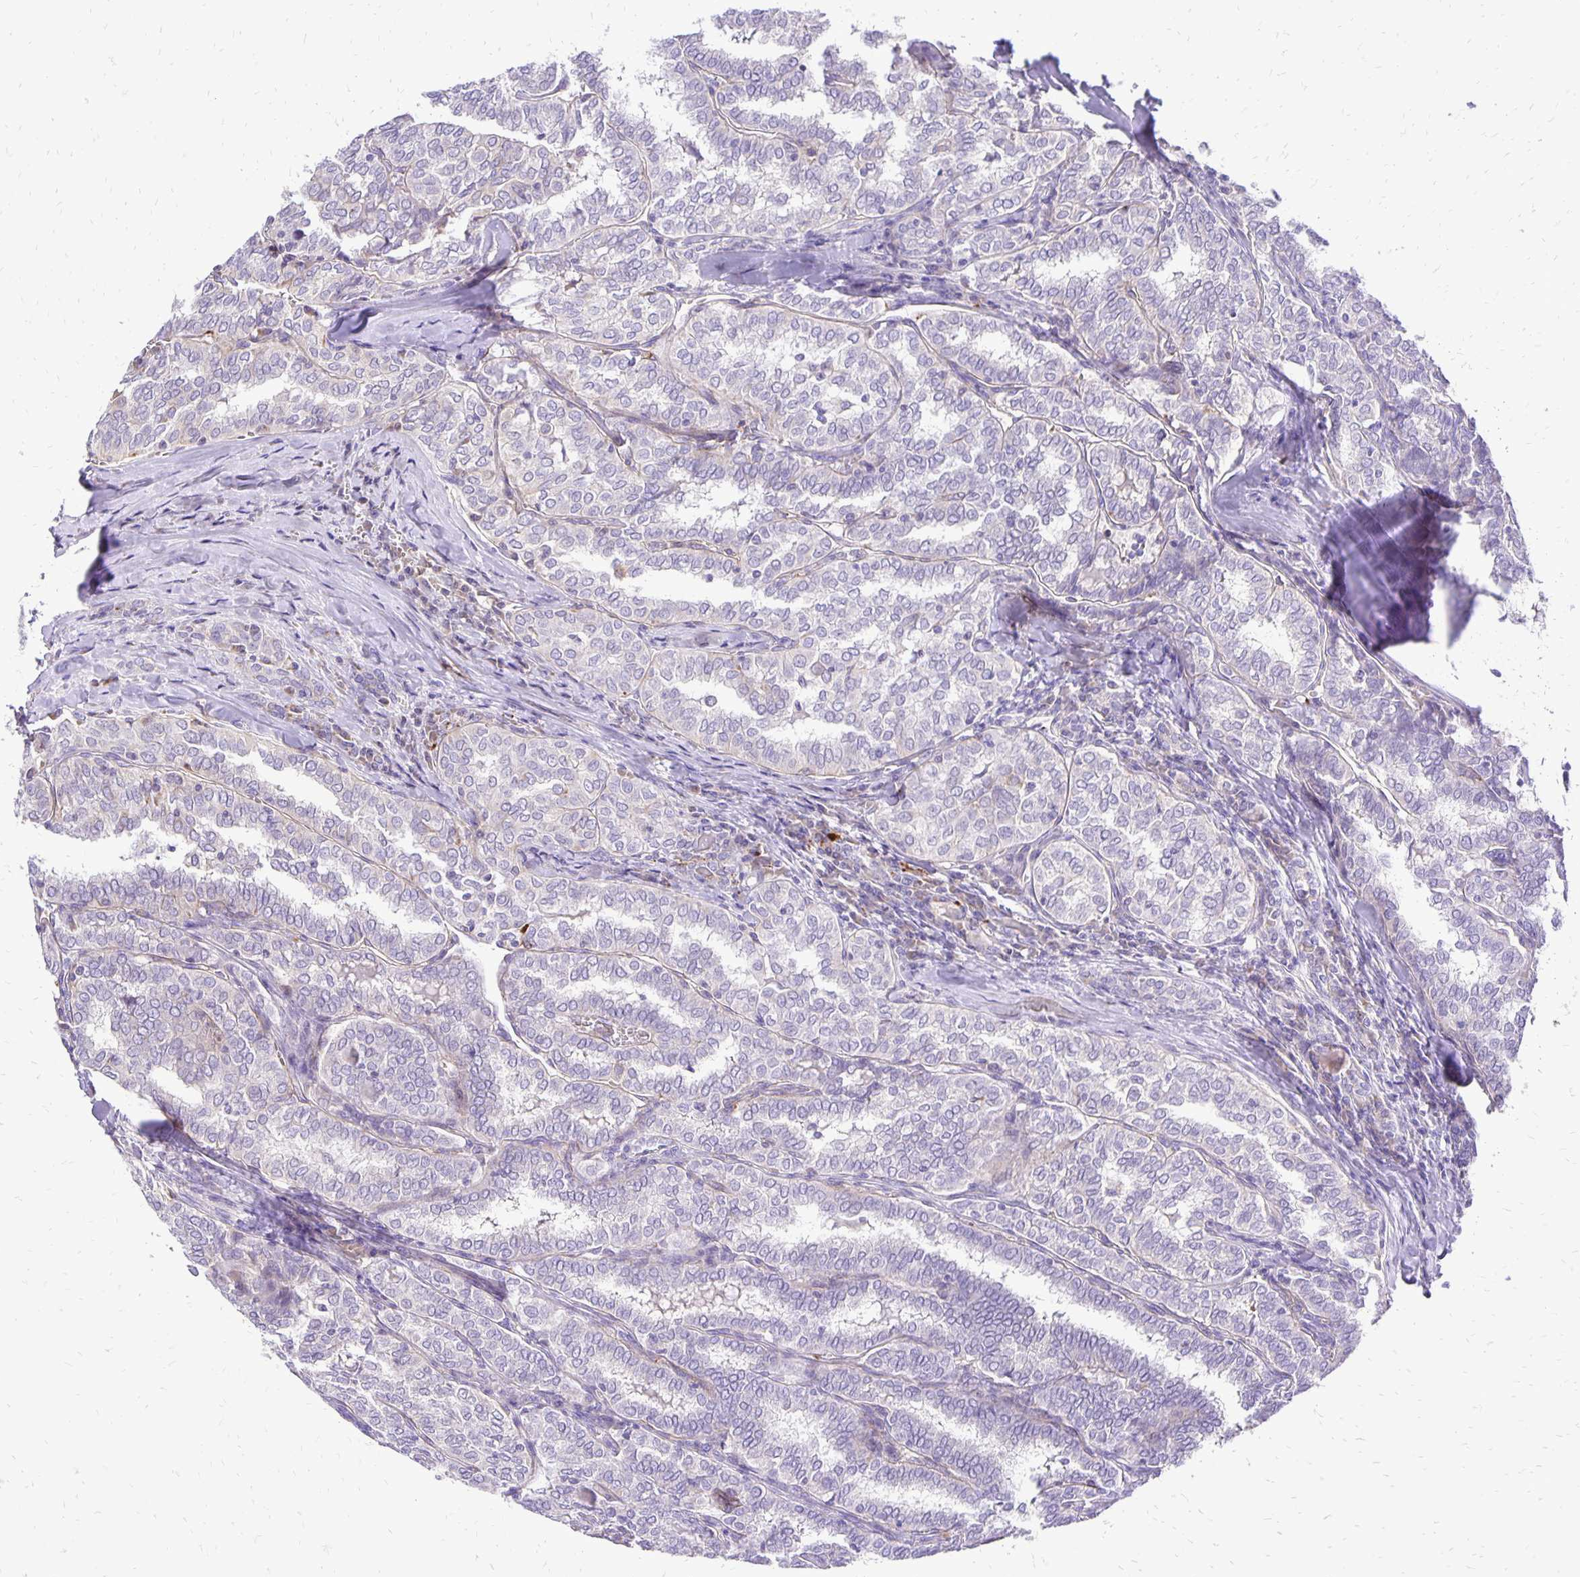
{"staining": {"intensity": "negative", "quantity": "none", "location": "none"}, "tissue": "thyroid cancer", "cell_type": "Tumor cells", "image_type": "cancer", "snomed": [{"axis": "morphology", "description": "Papillary adenocarcinoma, NOS"}, {"axis": "topography", "description": "Thyroid gland"}], "caption": "The histopathology image exhibits no staining of tumor cells in thyroid papillary adenocarcinoma.", "gene": "EIF5A", "patient": {"sex": "female", "age": 30}}